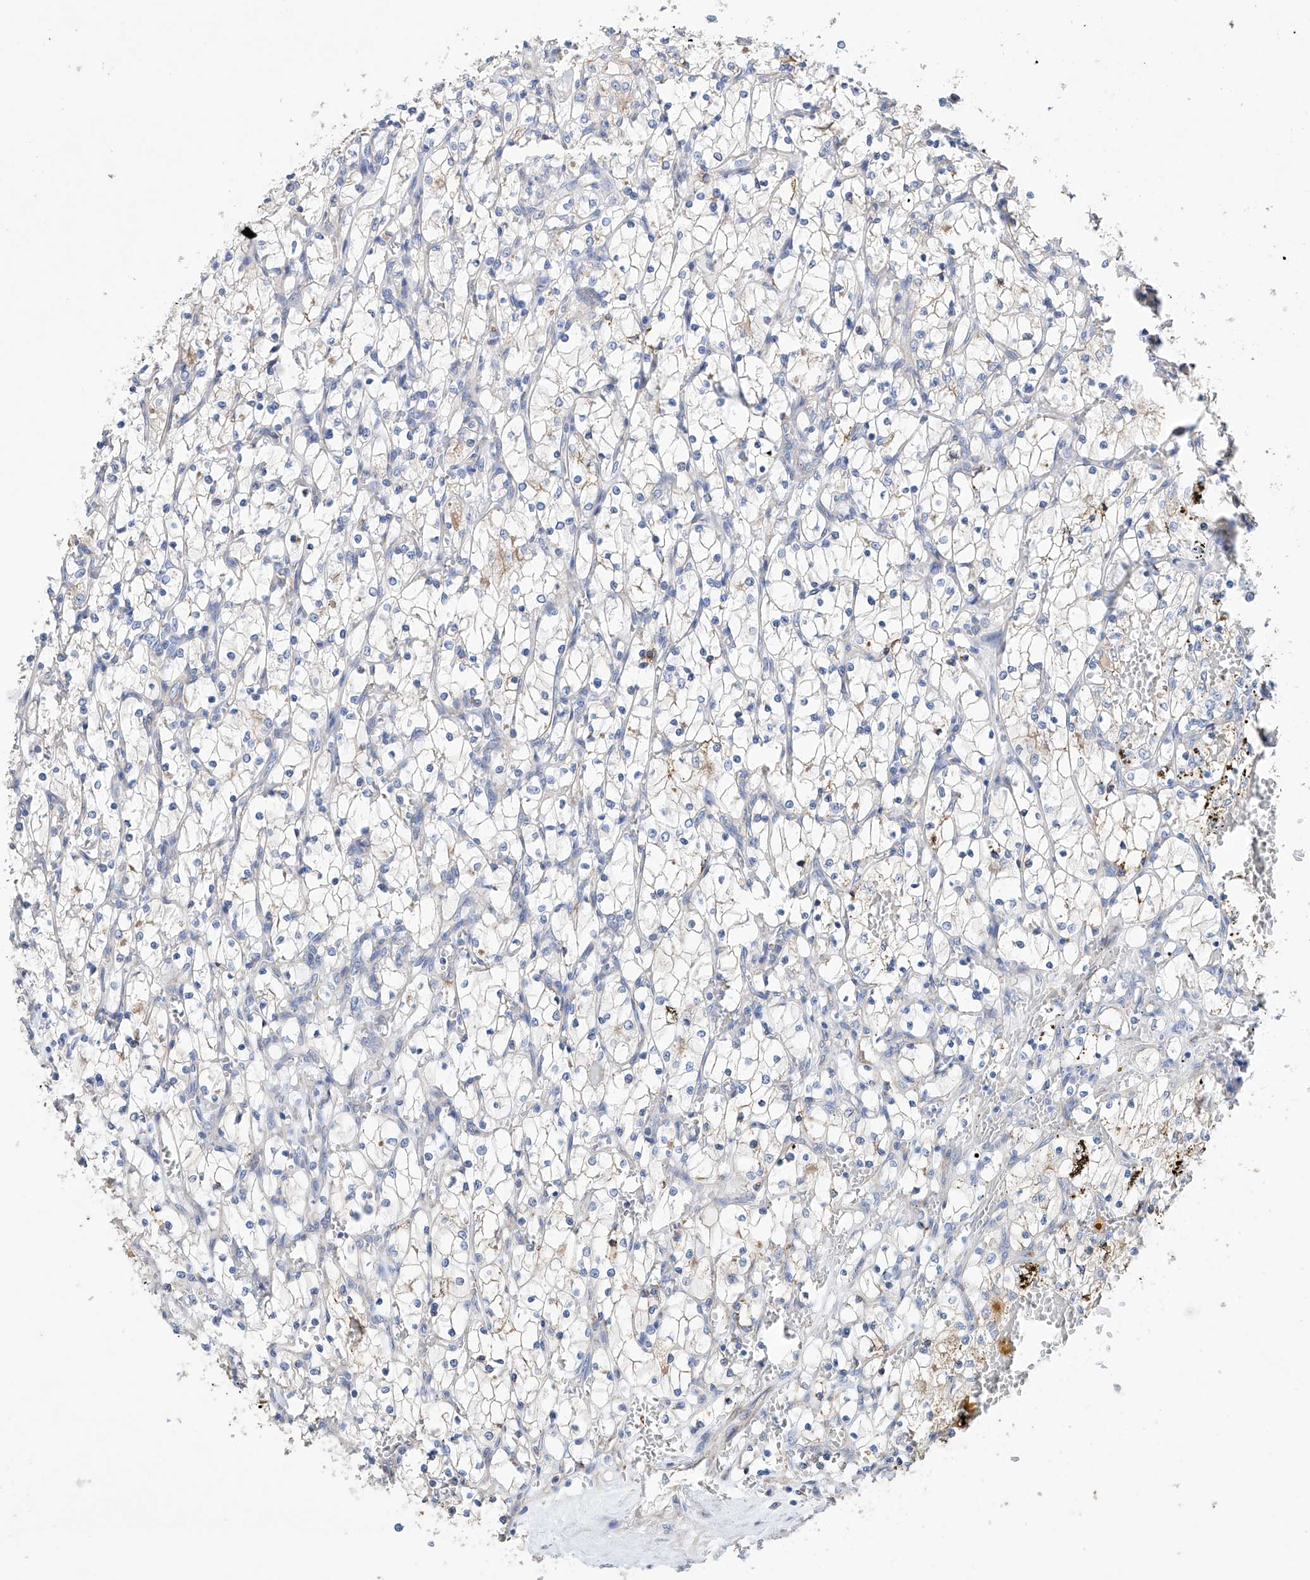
{"staining": {"intensity": "negative", "quantity": "none", "location": "none"}, "tissue": "renal cancer", "cell_type": "Tumor cells", "image_type": "cancer", "snomed": [{"axis": "morphology", "description": "Adenocarcinoma, NOS"}, {"axis": "topography", "description": "Kidney"}], "caption": "Immunohistochemistry (IHC) of human adenocarcinoma (renal) displays no positivity in tumor cells.", "gene": "AFG1L", "patient": {"sex": "female", "age": 69}}